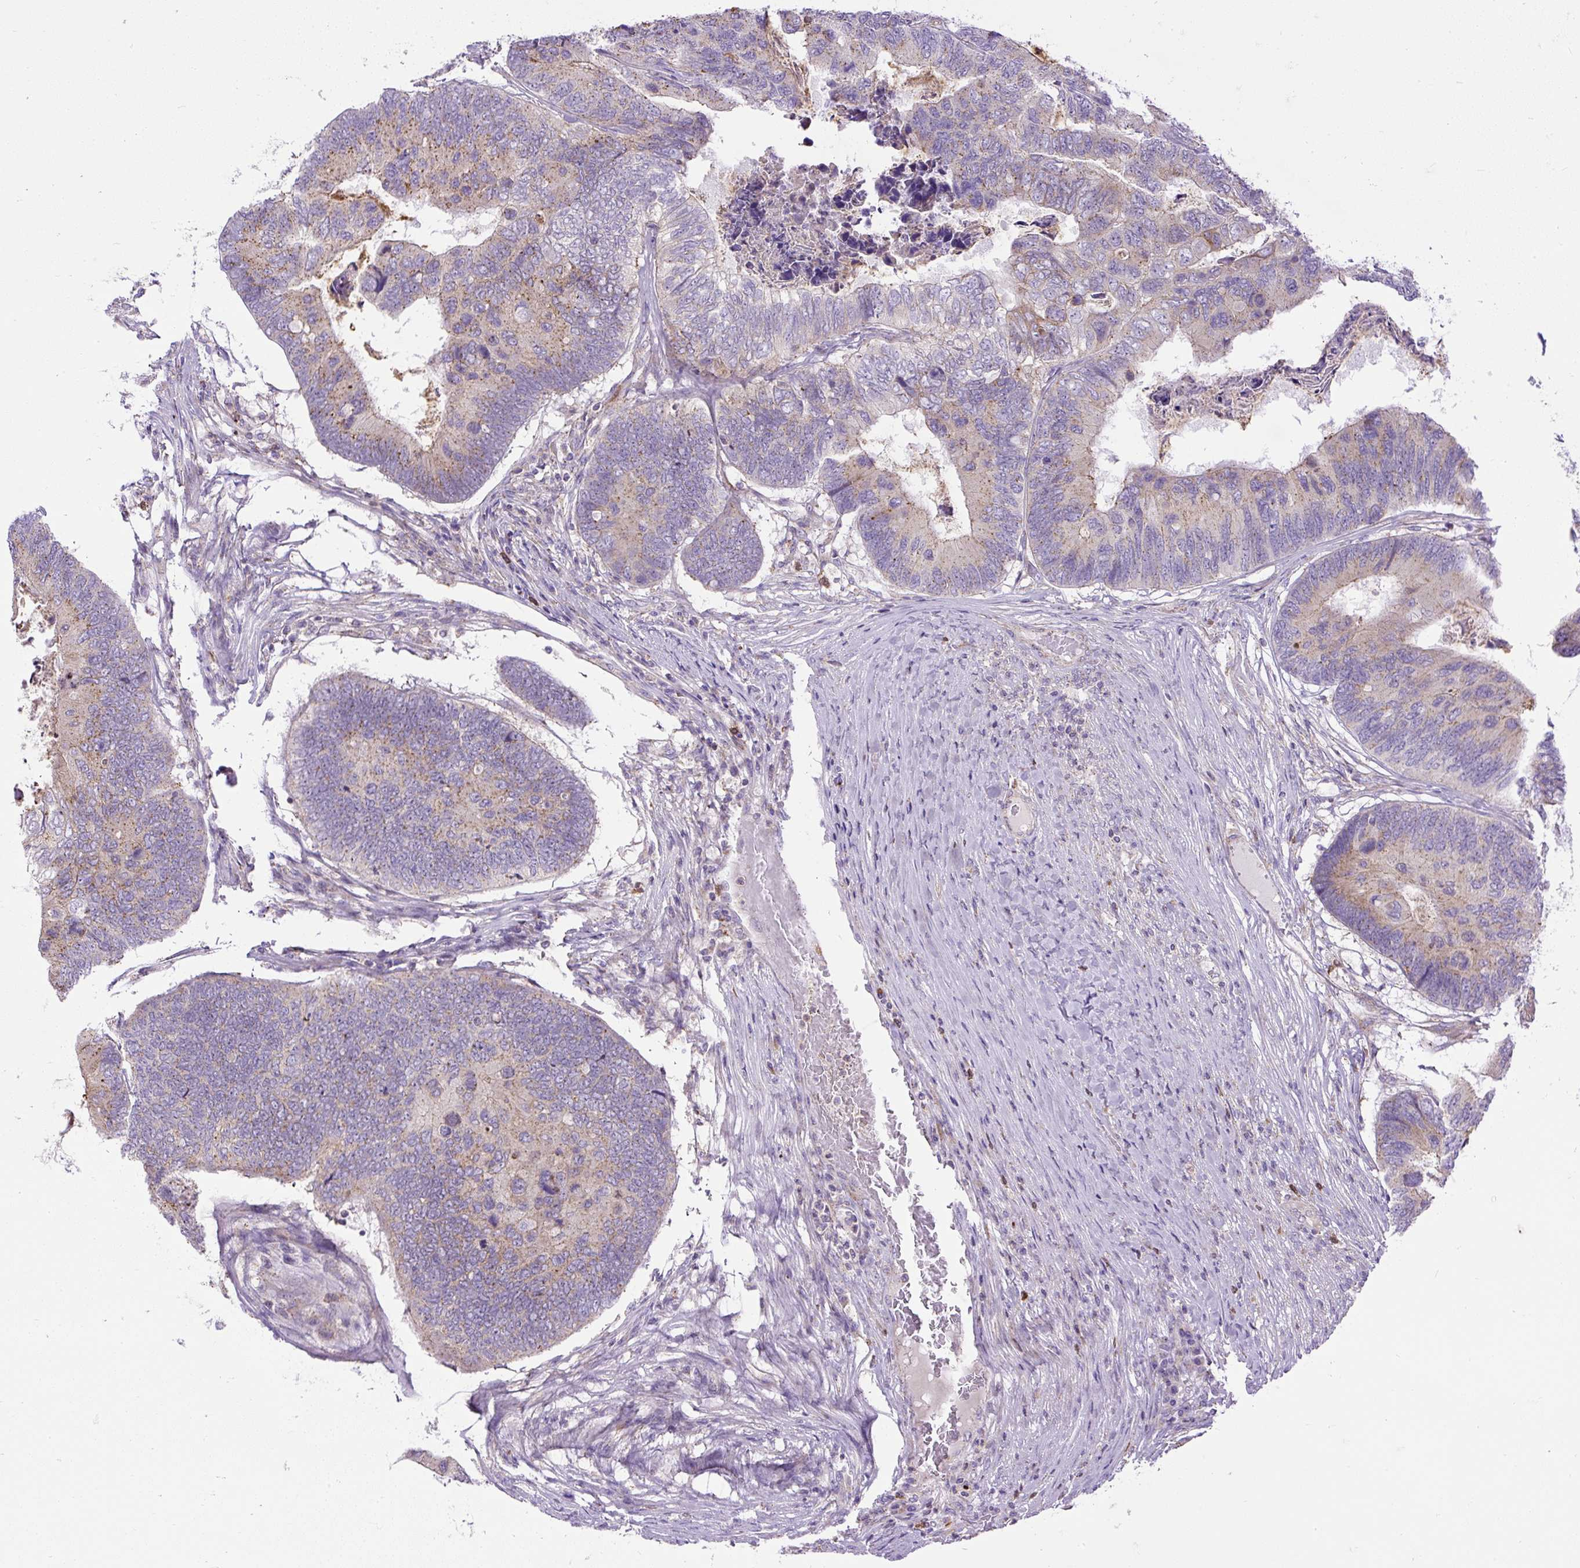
{"staining": {"intensity": "moderate", "quantity": "<25%", "location": "cytoplasmic/membranous"}, "tissue": "colorectal cancer", "cell_type": "Tumor cells", "image_type": "cancer", "snomed": [{"axis": "morphology", "description": "Adenocarcinoma, NOS"}, {"axis": "topography", "description": "Colon"}], "caption": "This image exhibits immunohistochemistry (IHC) staining of colorectal cancer (adenocarcinoma), with low moderate cytoplasmic/membranous staining in about <25% of tumor cells.", "gene": "CFAP47", "patient": {"sex": "female", "age": 67}}